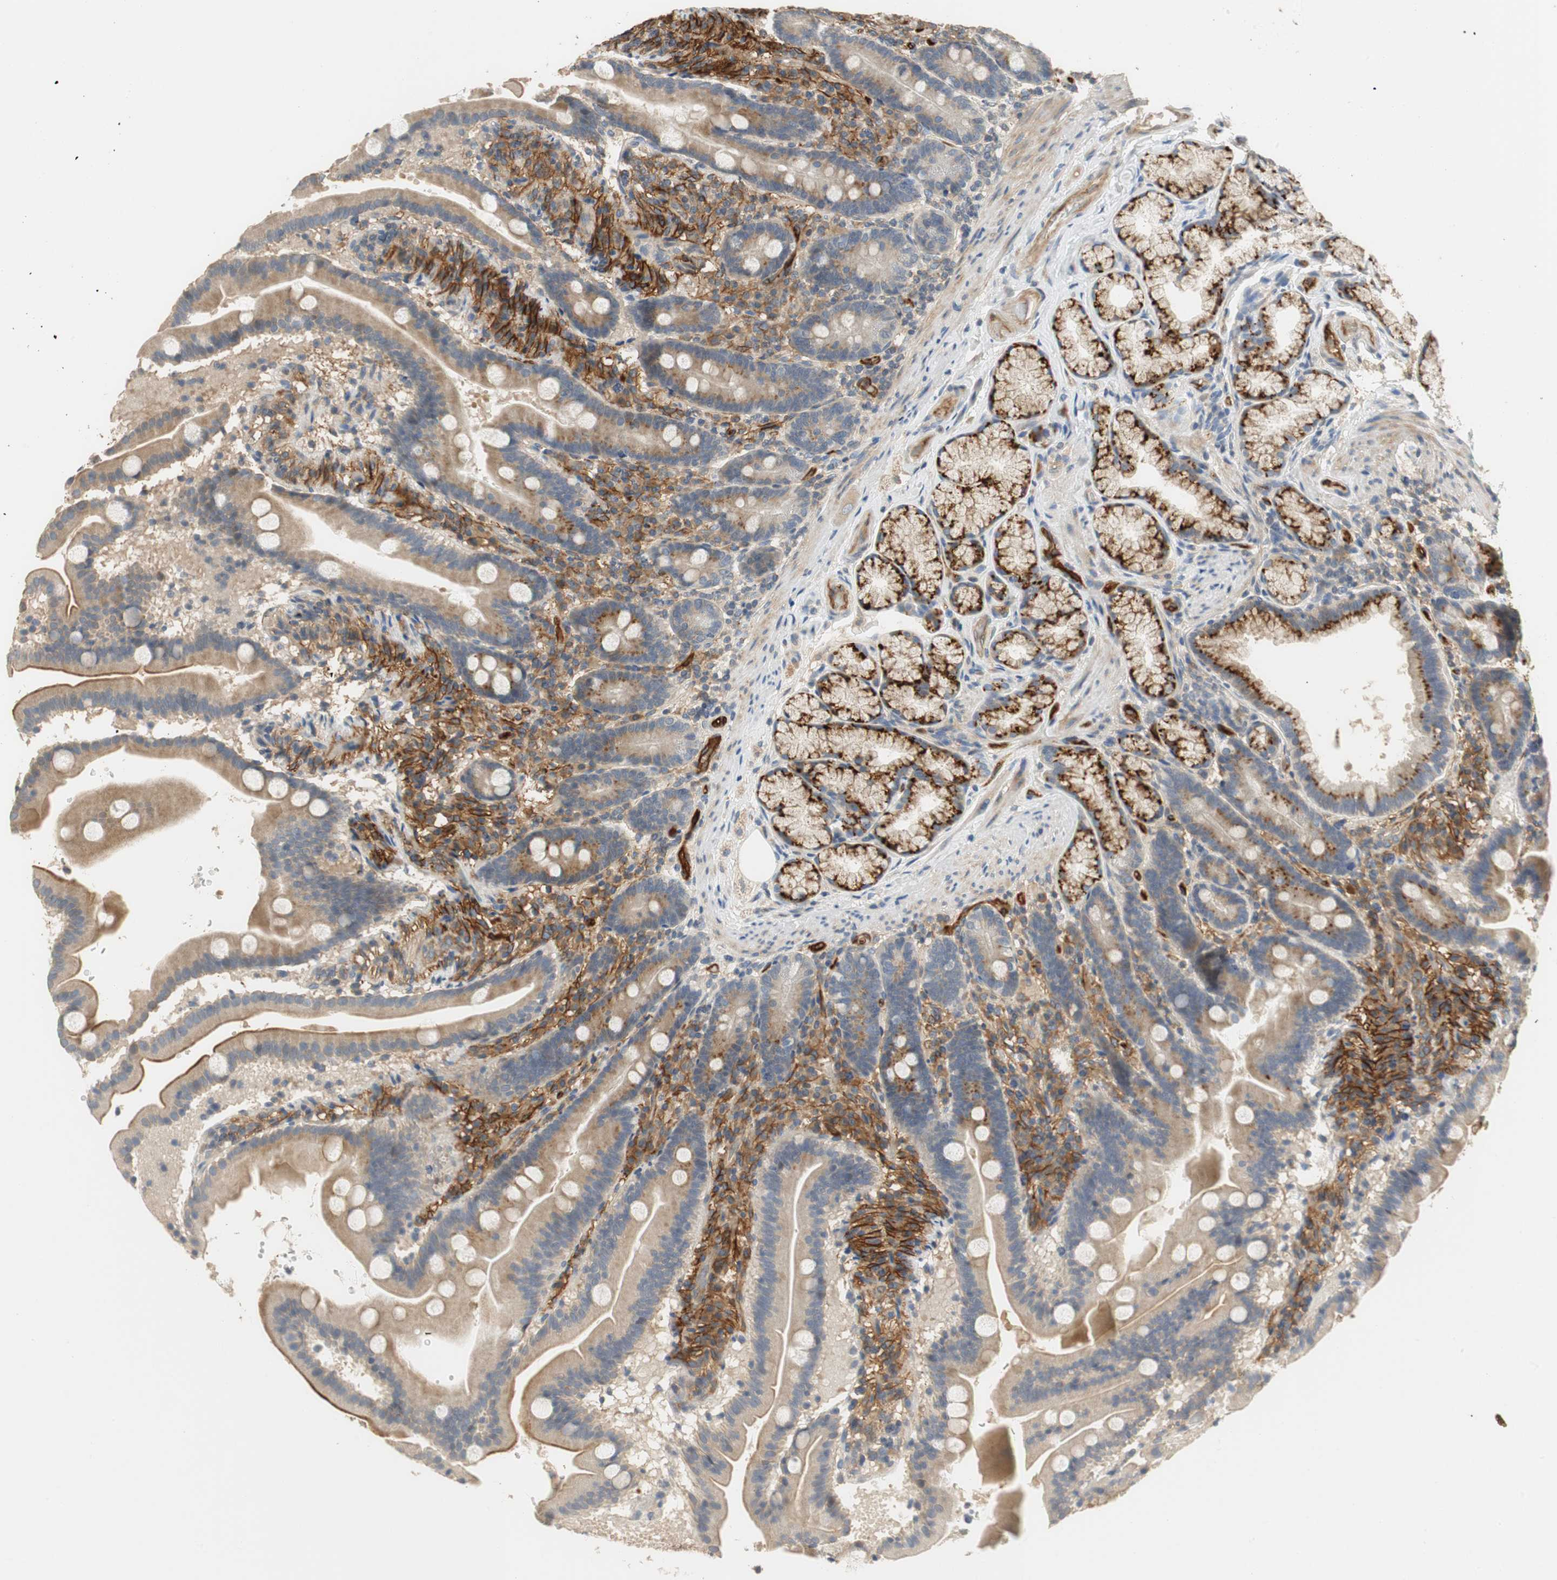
{"staining": {"intensity": "weak", "quantity": ">75%", "location": "cytoplasmic/membranous"}, "tissue": "duodenum", "cell_type": "Glandular cells", "image_type": "normal", "snomed": [{"axis": "morphology", "description": "Normal tissue, NOS"}, {"axis": "topography", "description": "Duodenum"}], "caption": "IHC of unremarkable duodenum shows low levels of weak cytoplasmic/membranous expression in about >75% of glandular cells.", "gene": "ALPL", "patient": {"sex": "male", "age": 54}}